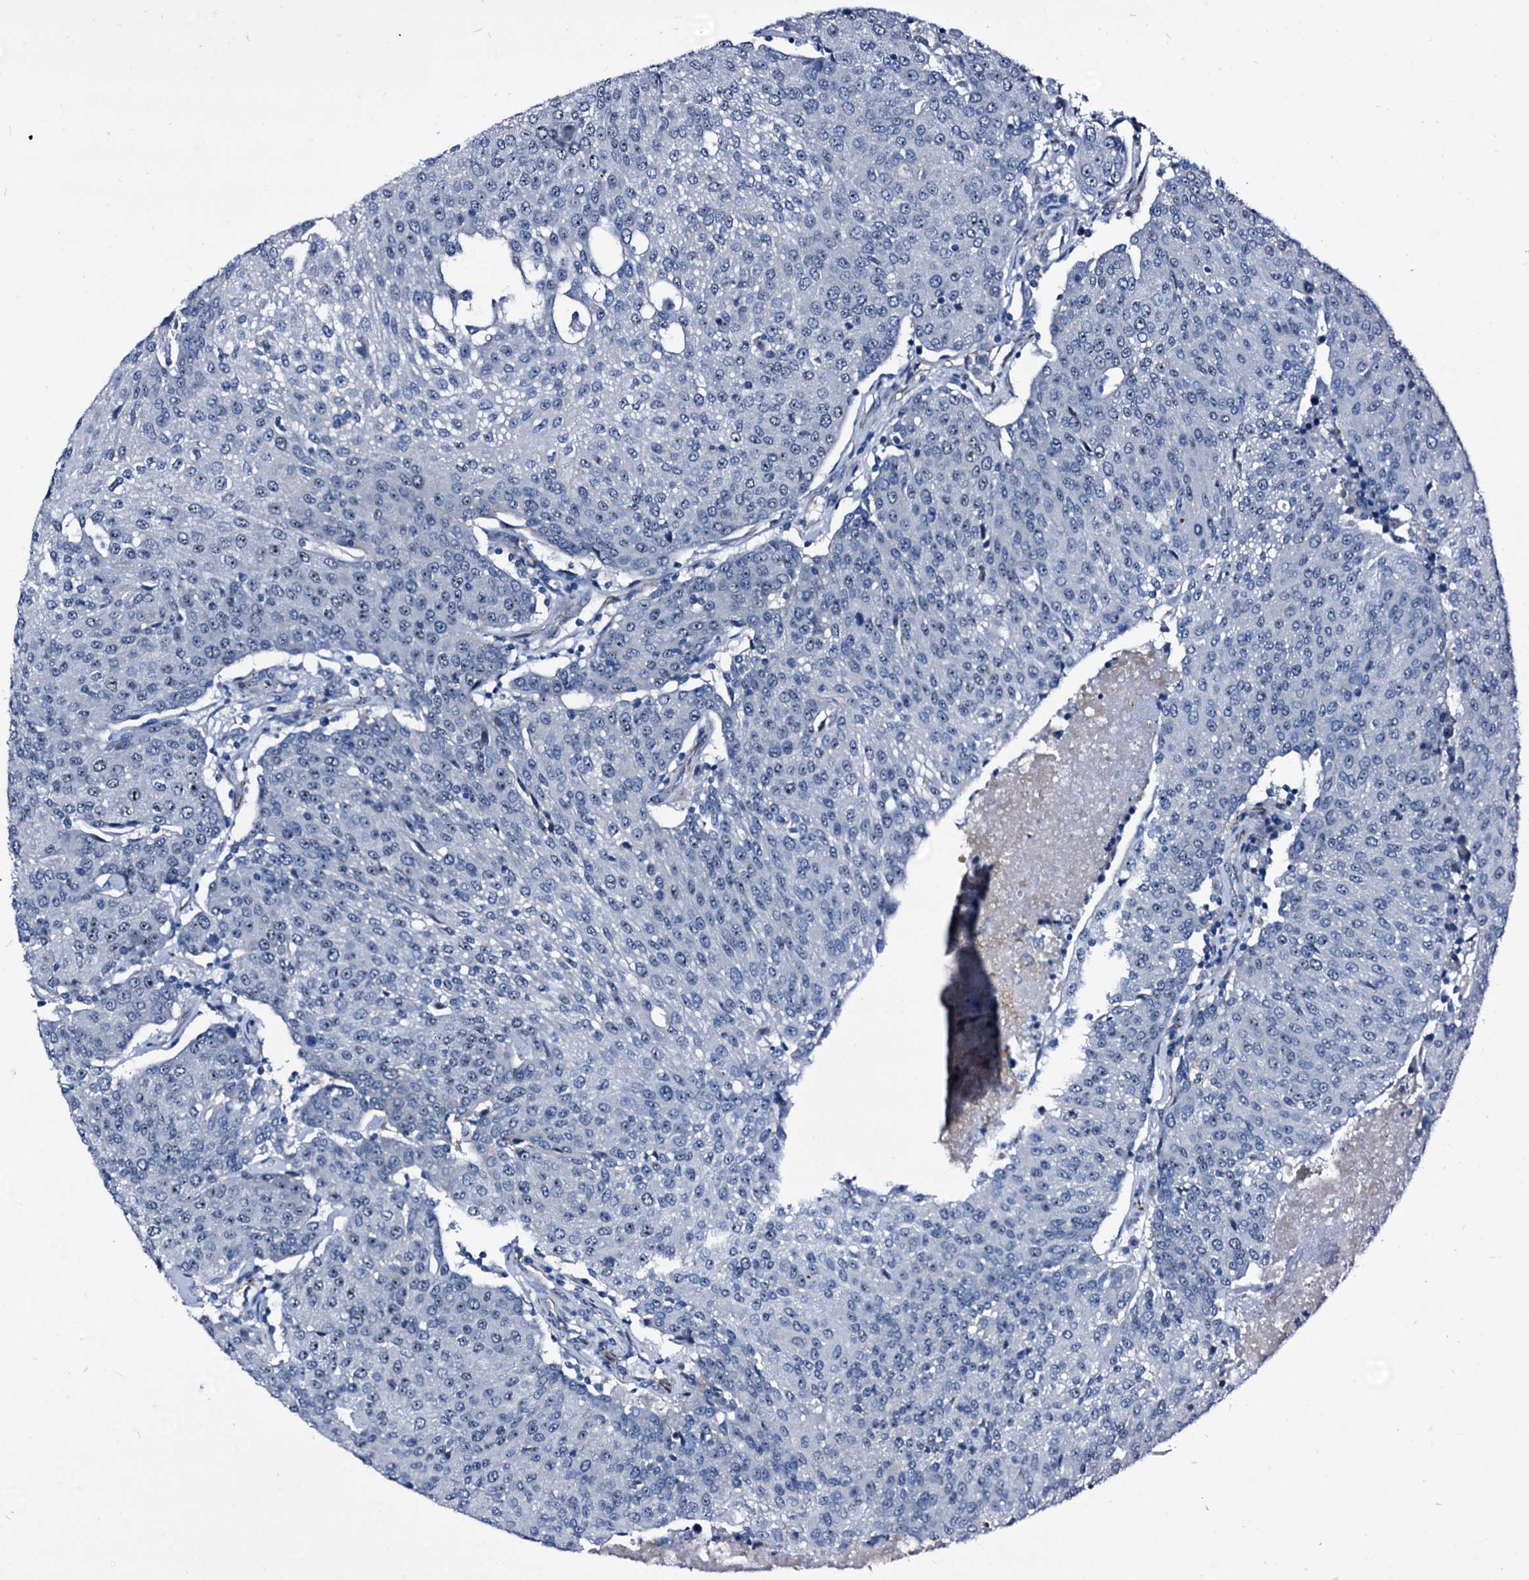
{"staining": {"intensity": "negative", "quantity": "none", "location": "none"}, "tissue": "urothelial cancer", "cell_type": "Tumor cells", "image_type": "cancer", "snomed": [{"axis": "morphology", "description": "Urothelial carcinoma, High grade"}, {"axis": "topography", "description": "Urinary bladder"}], "caption": "Micrograph shows no protein positivity in tumor cells of urothelial cancer tissue. (Stains: DAB immunohistochemistry (IHC) with hematoxylin counter stain, Microscopy: brightfield microscopy at high magnification).", "gene": "EMG1", "patient": {"sex": "female", "age": 85}}